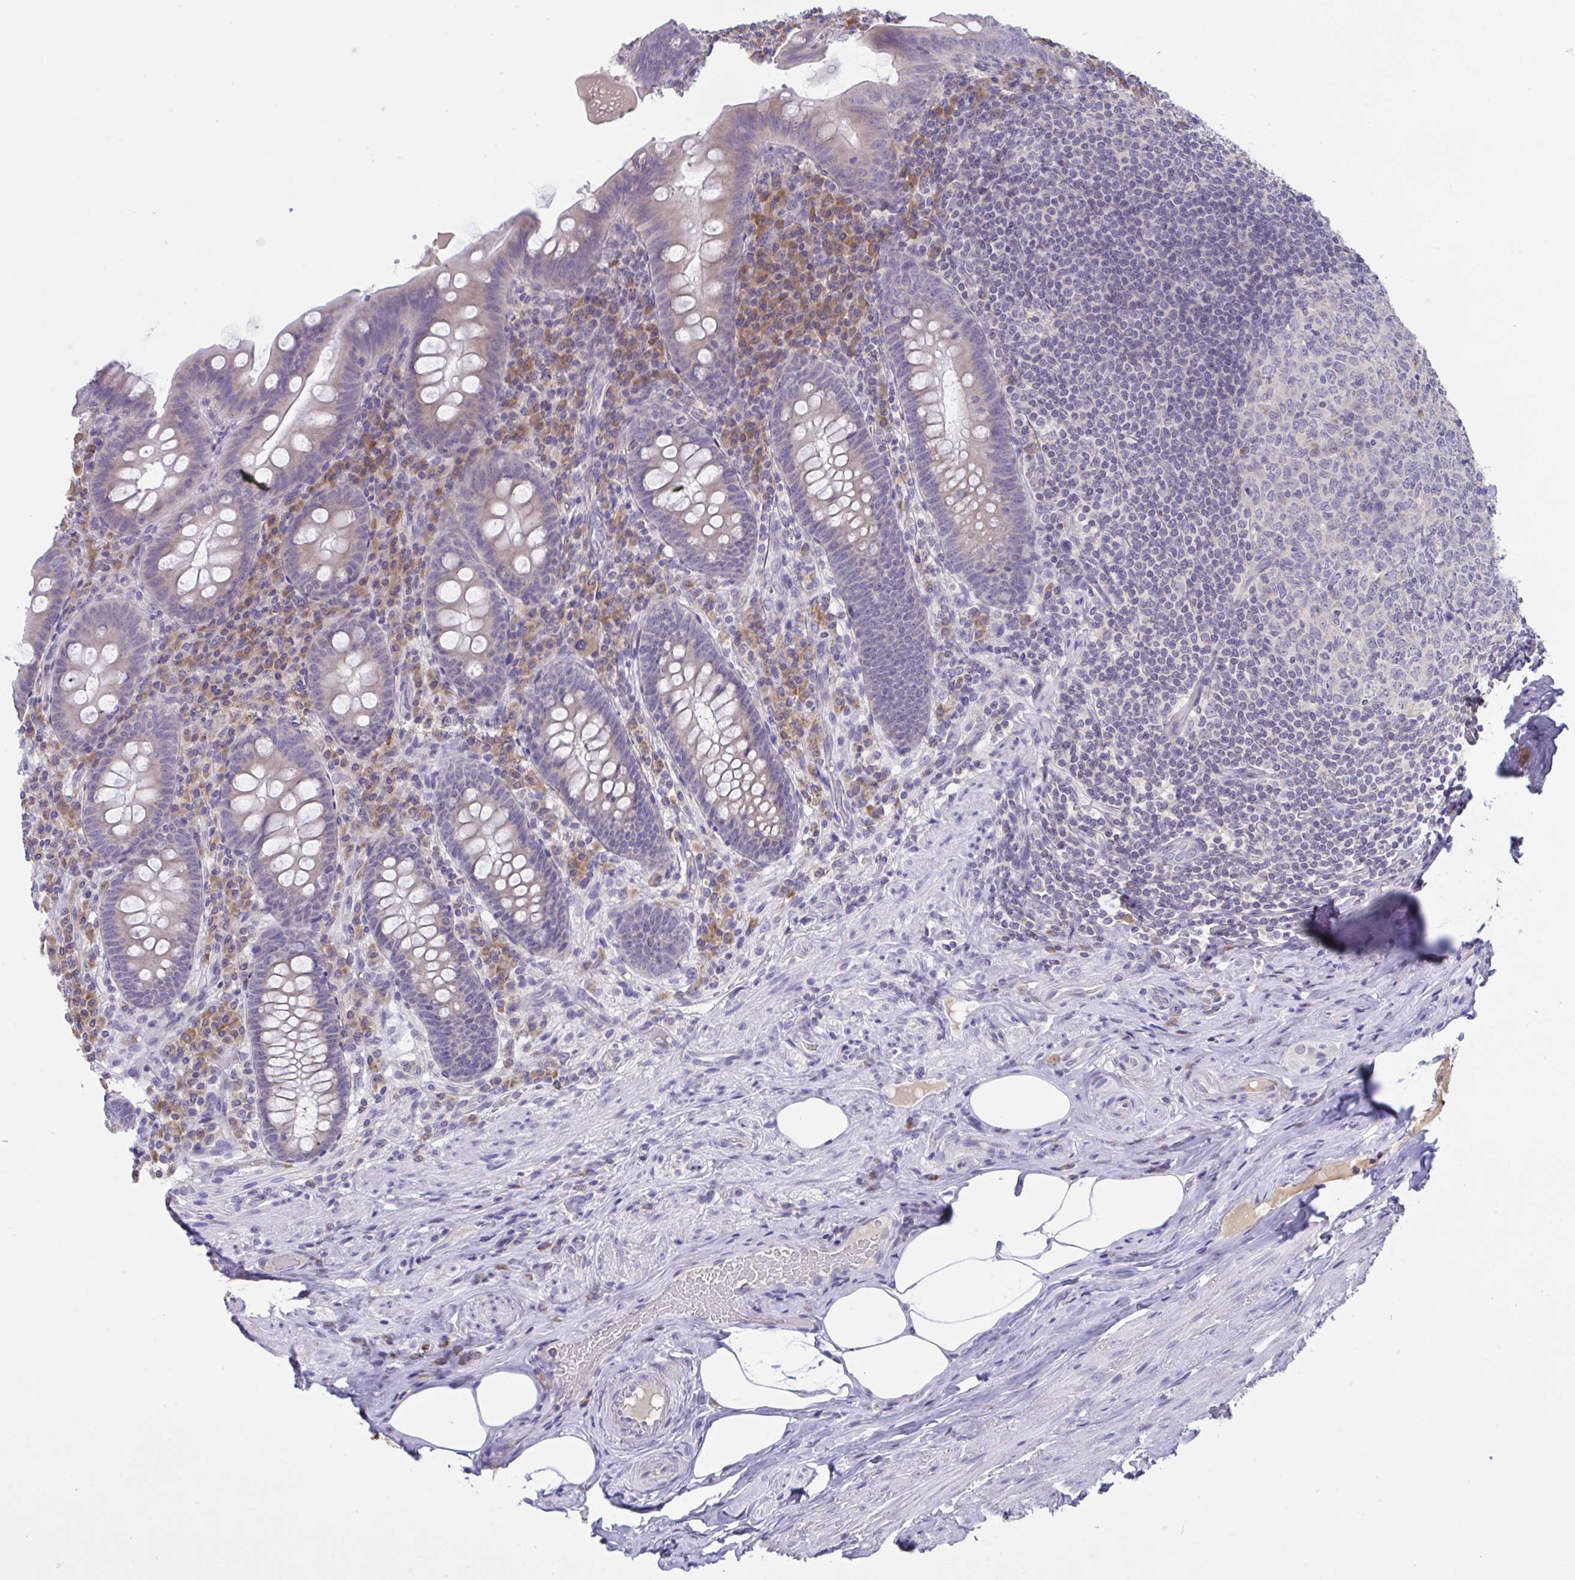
{"staining": {"intensity": "negative", "quantity": "none", "location": "none"}, "tissue": "appendix", "cell_type": "Glandular cells", "image_type": "normal", "snomed": [{"axis": "morphology", "description": "Normal tissue, NOS"}, {"axis": "topography", "description": "Appendix"}], "caption": "DAB immunohistochemical staining of benign appendix displays no significant expression in glandular cells. (Immunohistochemistry, brightfield microscopy, high magnification).", "gene": "TMEM41A", "patient": {"sex": "male", "age": 71}}